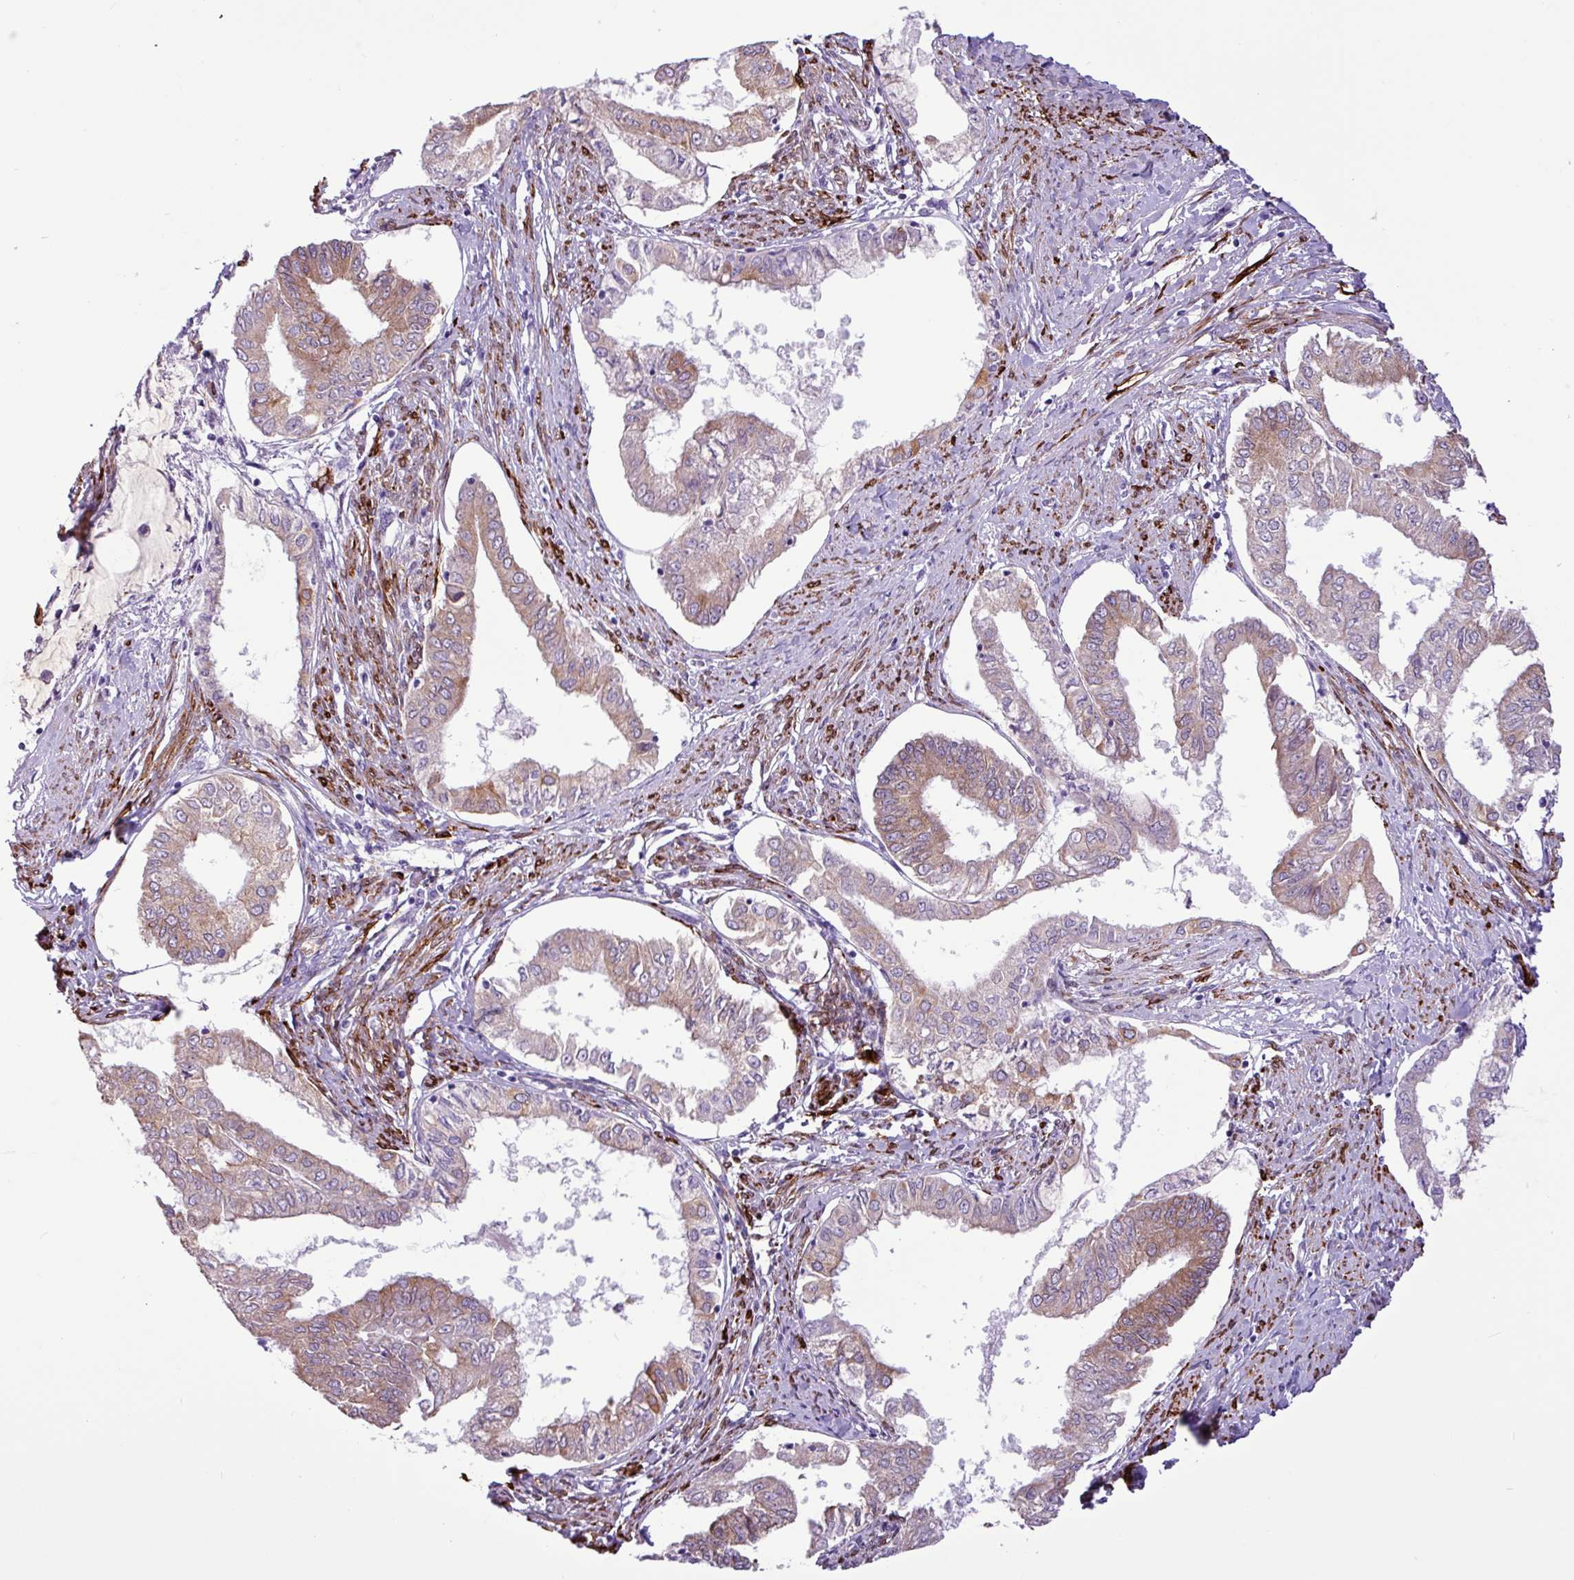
{"staining": {"intensity": "moderate", "quantity": "25%-75%", "location": "cytoplasmic/membranous"}, "tissue": "endometrial cancer", "cell_type": "Tumor cells", "image_type": "cancer", "snomed": [{"axis": "morphology", "description": "Adenocarcinoma, NOS"}, {"axis": "topography", "description": "Endometrium"}], "caption": "Human endometrial adenocarcinoma stained with a brown dye displays moderate cytoplasmic/membranous positive staining in approximately 25%-75% of tumor cells.", "gene": "SLC38A1", "patient": {"sex": "female", "age": 76}}